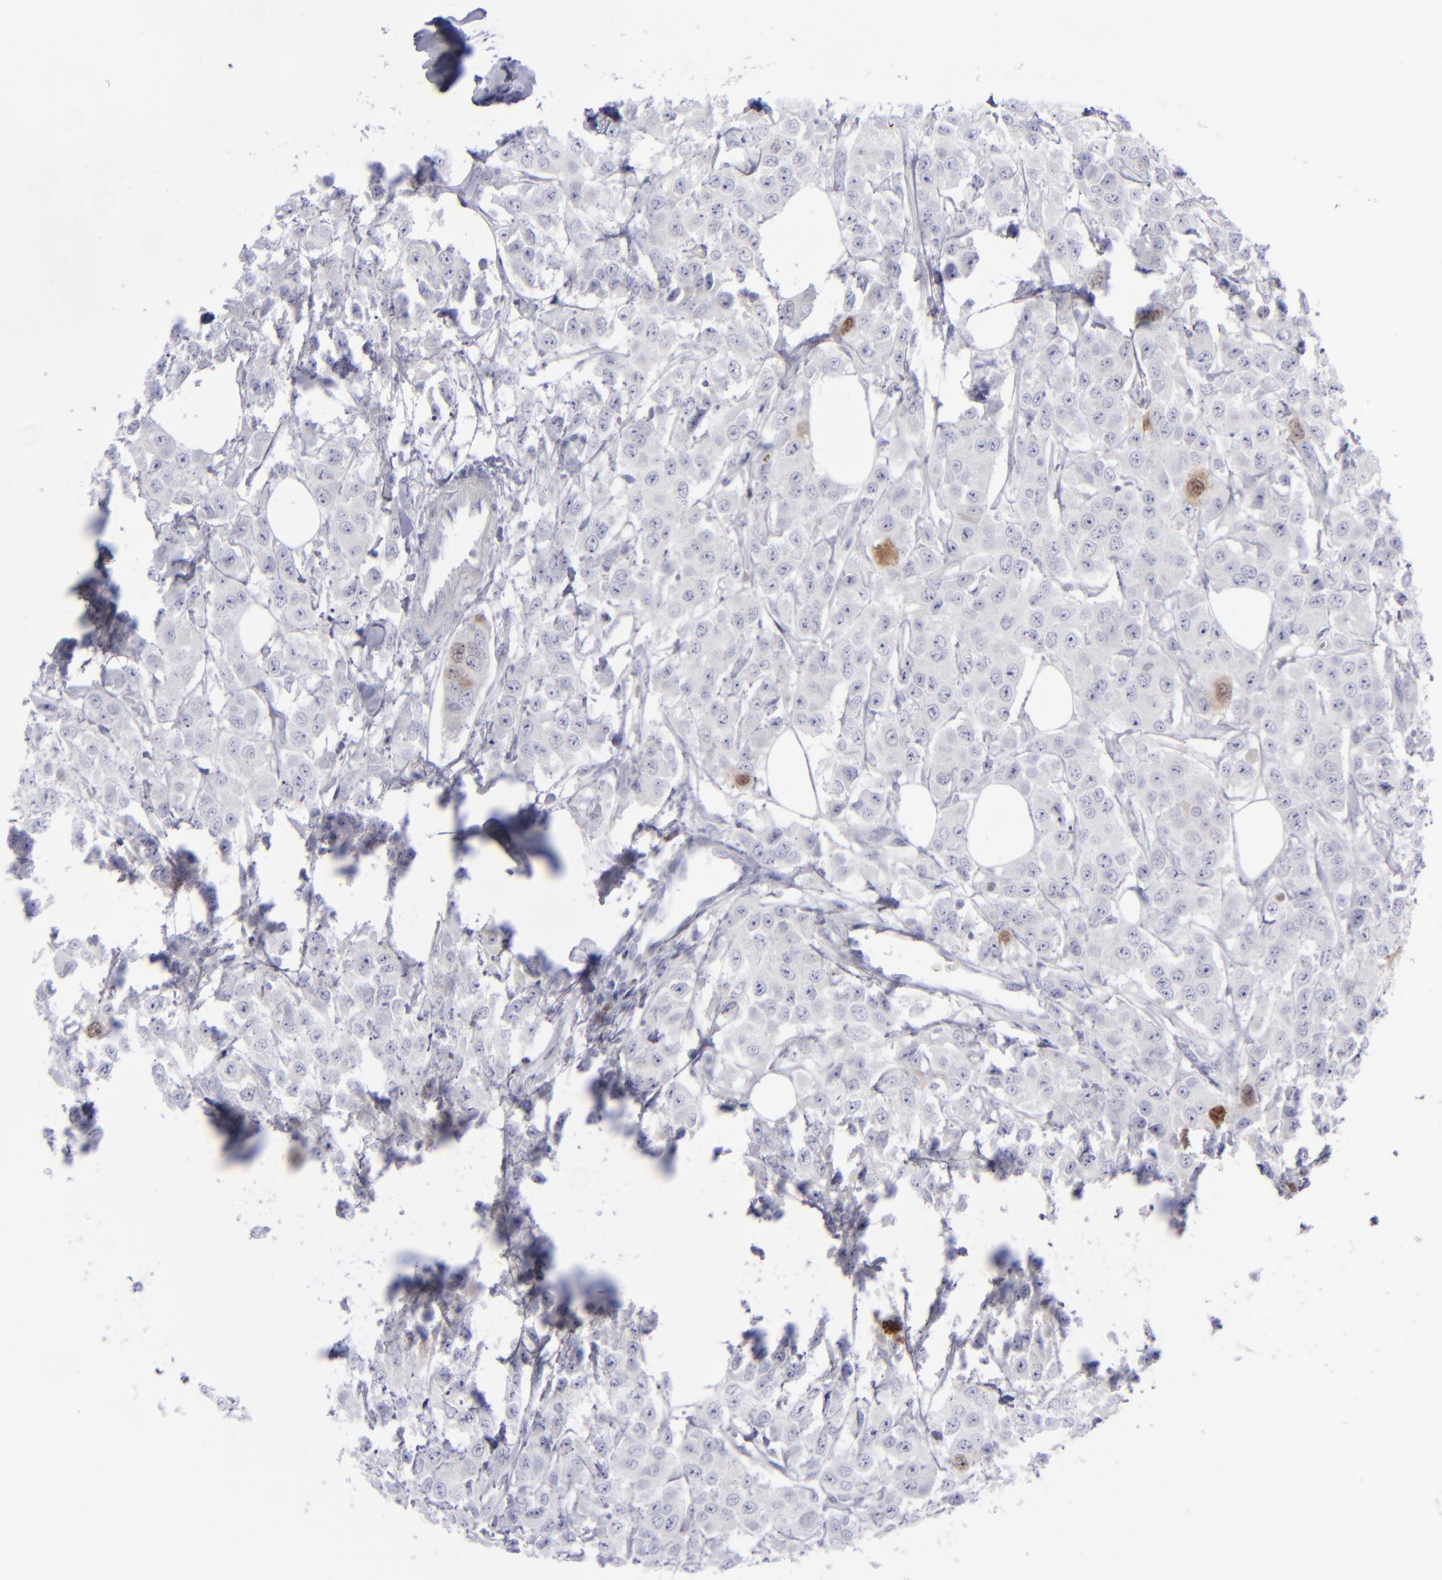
{"staining": {"intensity": "moderate", "quantity": "<25%", "location": "cytoplasmic/membranous,nuclear"}, "tissue": "breast cancer", "cell_type": "Tumor cells", "image_type": "cancer", "snomed": [{"axis": "morphology", "description": "Duct carcinoma"}, {"axis": "topography", "description": "Breast"}], "caption": "Breast intraductal carcinoma was stained to show a protein in brown. There is low levels of moderate cytoplasmic/membranous and nuclear expression in approximately <25% of tumor cells.", "gene": "AURKA", "patient": {"sex": "female", "age": 58}}